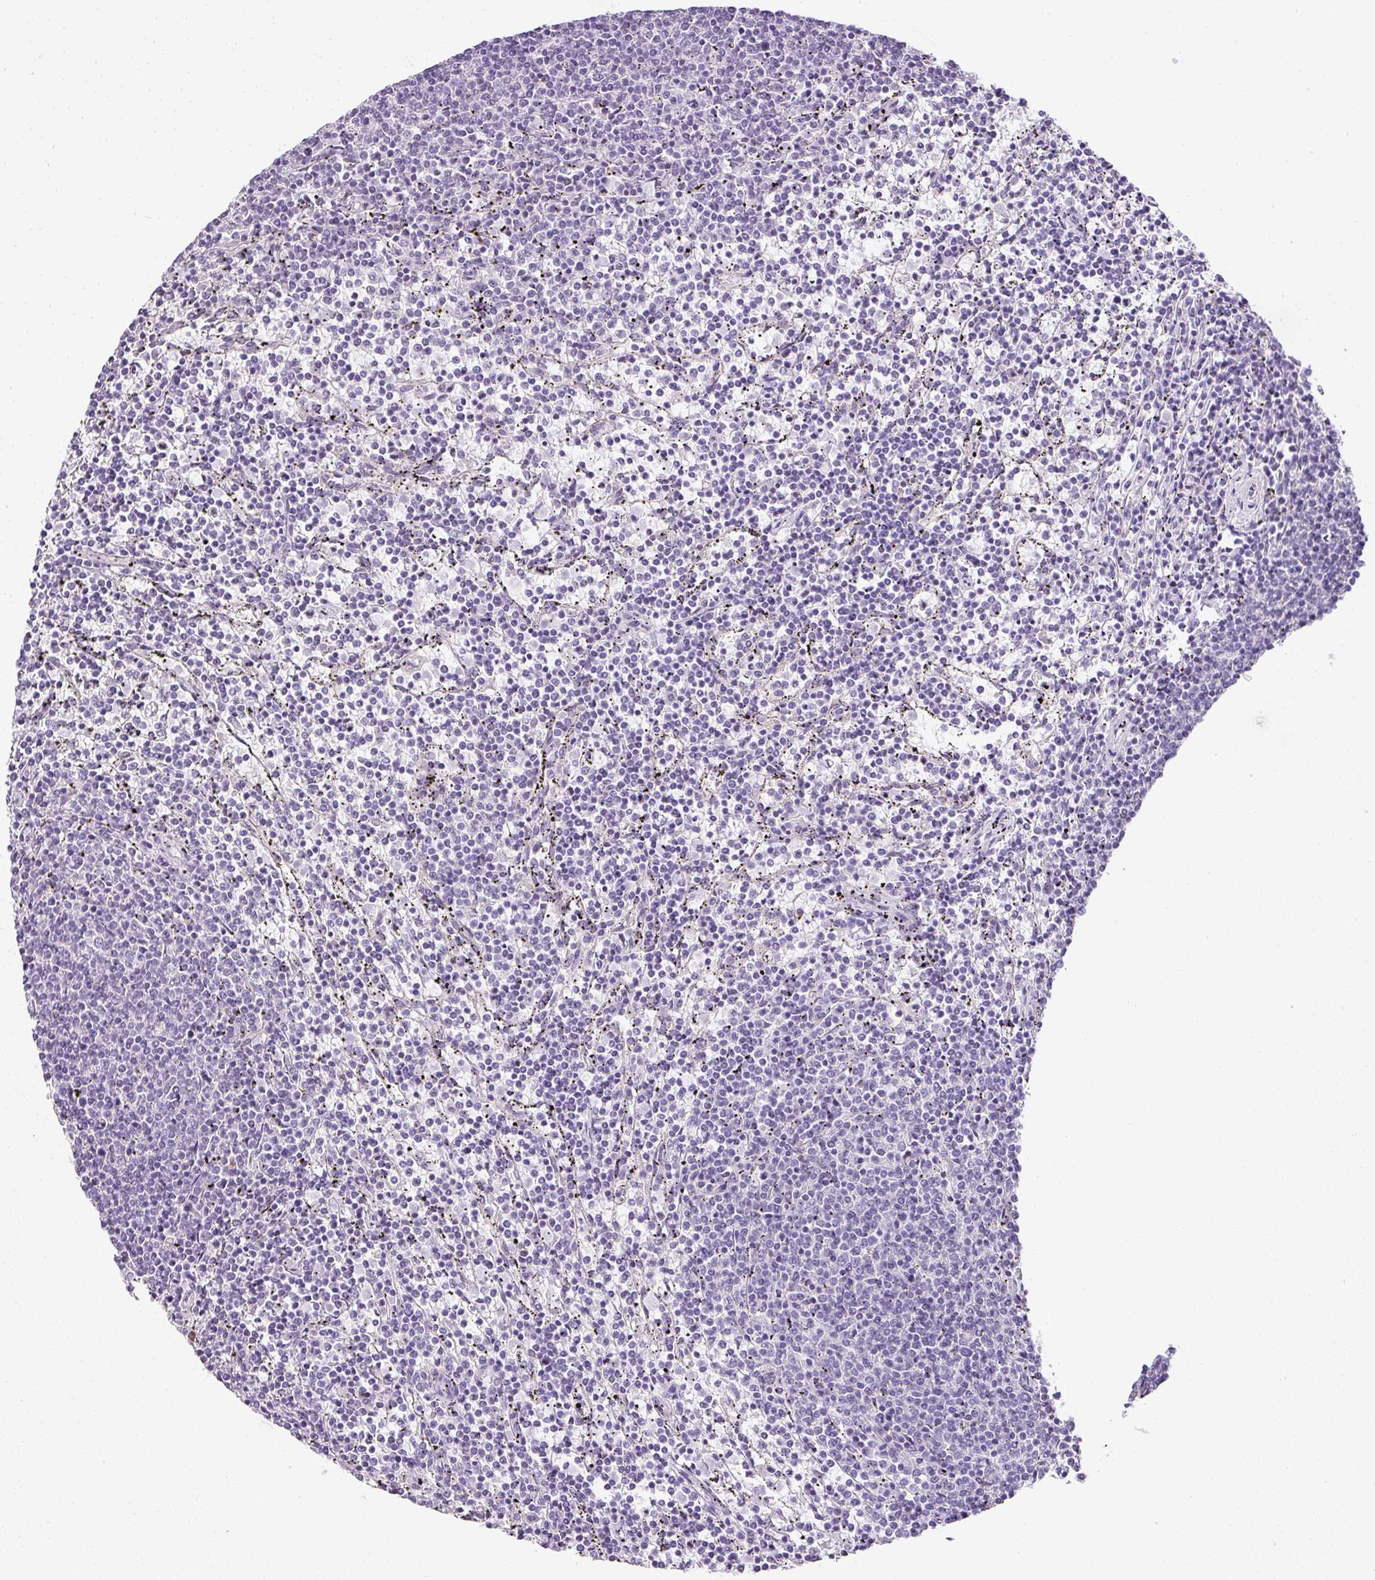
{"staining": {"intensity": "negative", "quantity": "none", "location": "none"}, "tissue": "lymphoma", "cell_type": "Tumor cells", "image_type": "cancer", "snomed": [{"axis": "morphology", "description": "Malignant lymphoma, non-Hodgkin's type, Low grade"}, {"axis": "topography", "description": "Spleen"}], "caption": "This is a image of IHC staining of low-grade malignant lymphoma, non-Hodgkin's type, which shows no staining in tumor cells.", "gene": "RAX2", "patient": {"sex": "female", "age": 50}}